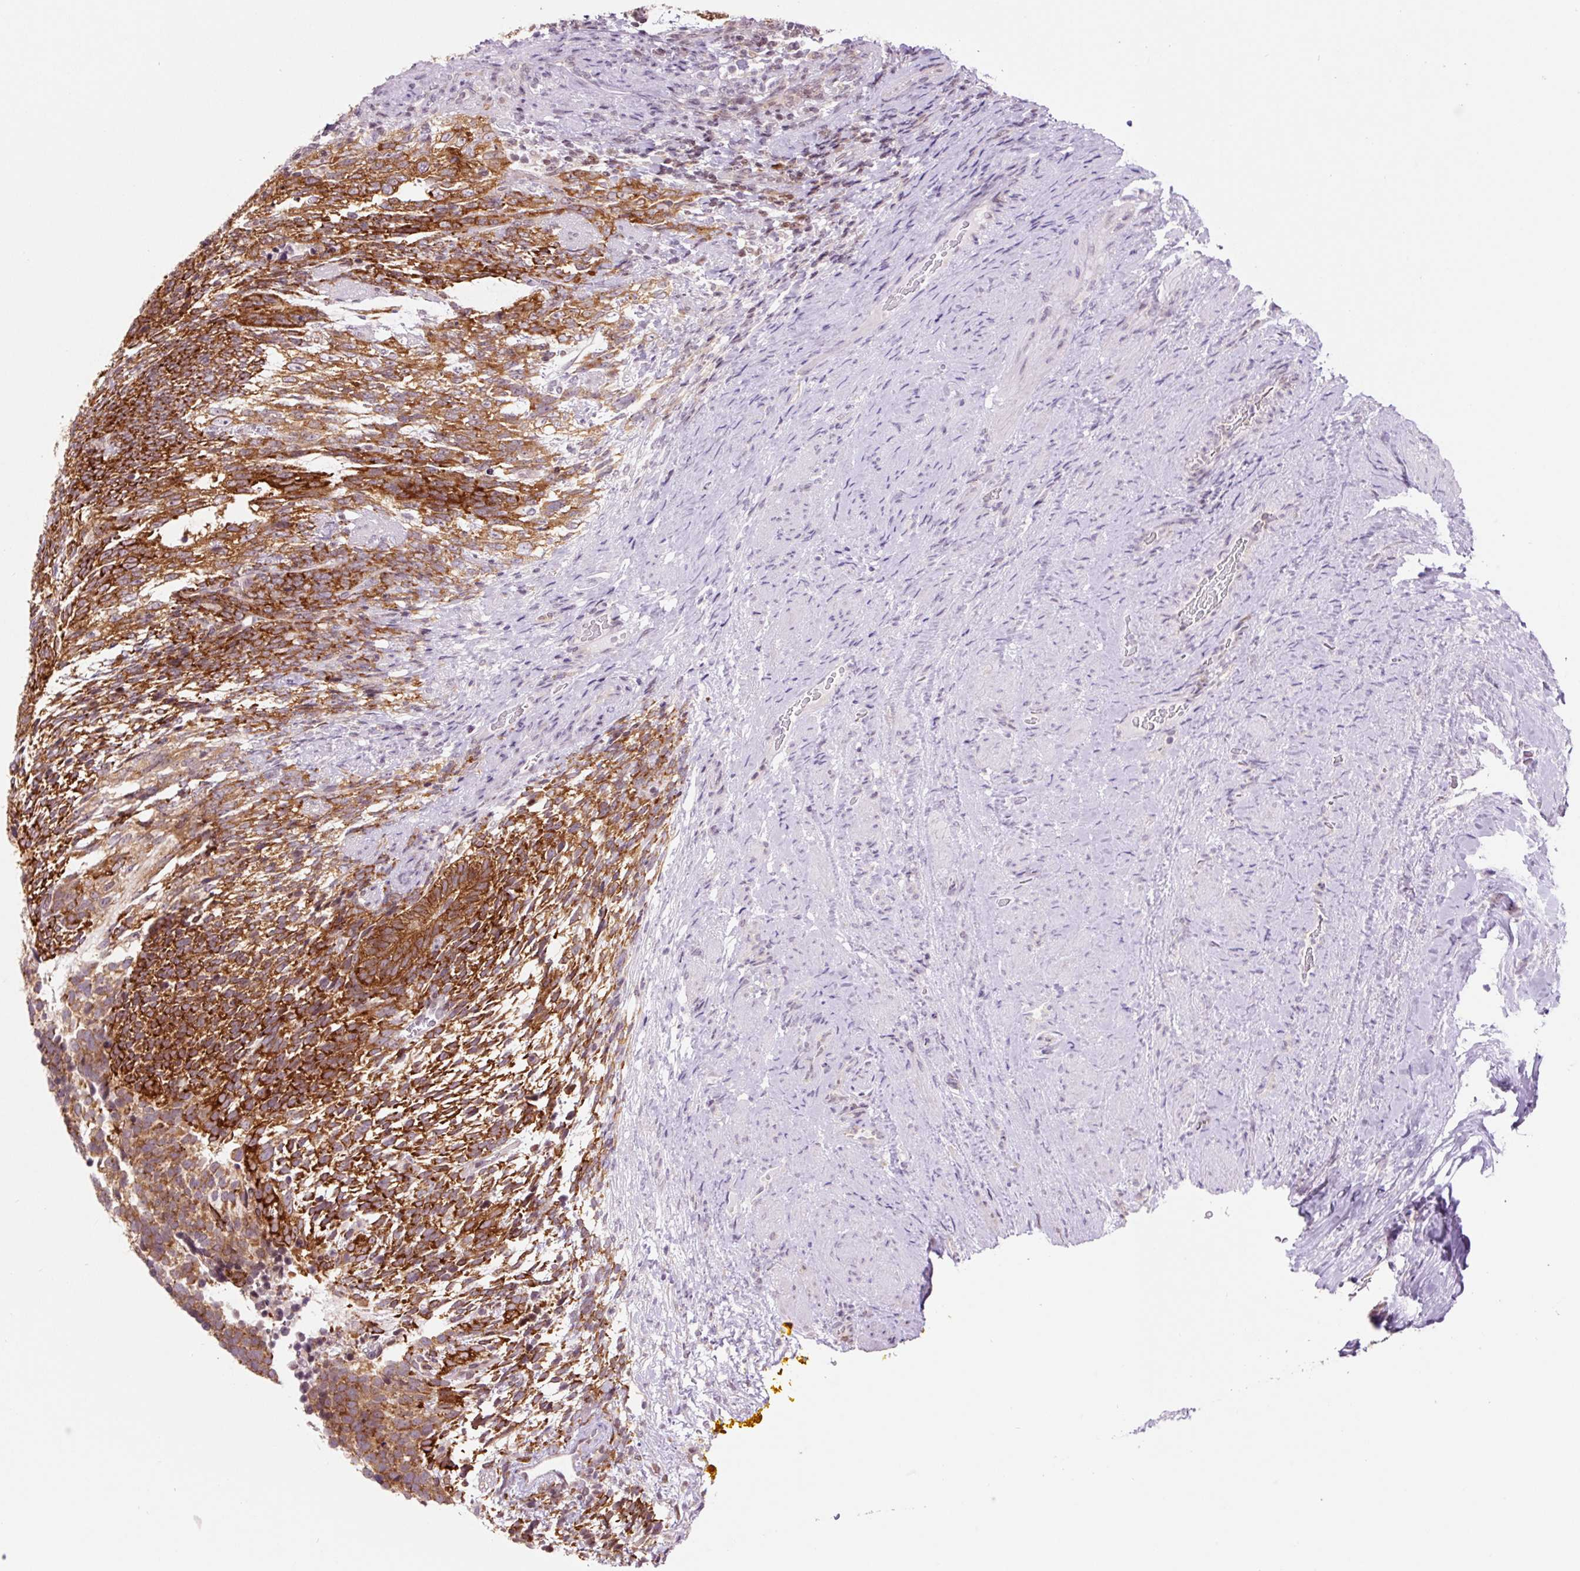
{"staining": {"intensity": "strong", "quantity": ">75%", "location": "cytoplasmic/membranous"}, "tissue": "testis cancer", "cell_type": "Tumor cells", "image_type": "cancer", "snomed": [{"axis": "morphology", "description": "Carcinoma, Embryonal, NOS"}, {"axis": "topography", "description": "Testis"}], "caption": "IHC staining of testis embryonal carcinoma, which exhibits high levels of strong cytoplasmic/membranous expression in approximately >75% of tumor cells indicating strong cytoplasmic/membranous protein positivity. The staining was performed using DAB (3,3'-diaminobenzidine) (brown) for protein detection and nuclei were counterstained in hematoxylin (blue).", "gene": "RPL41", "patient": {"sex": "male", "age": 23}}